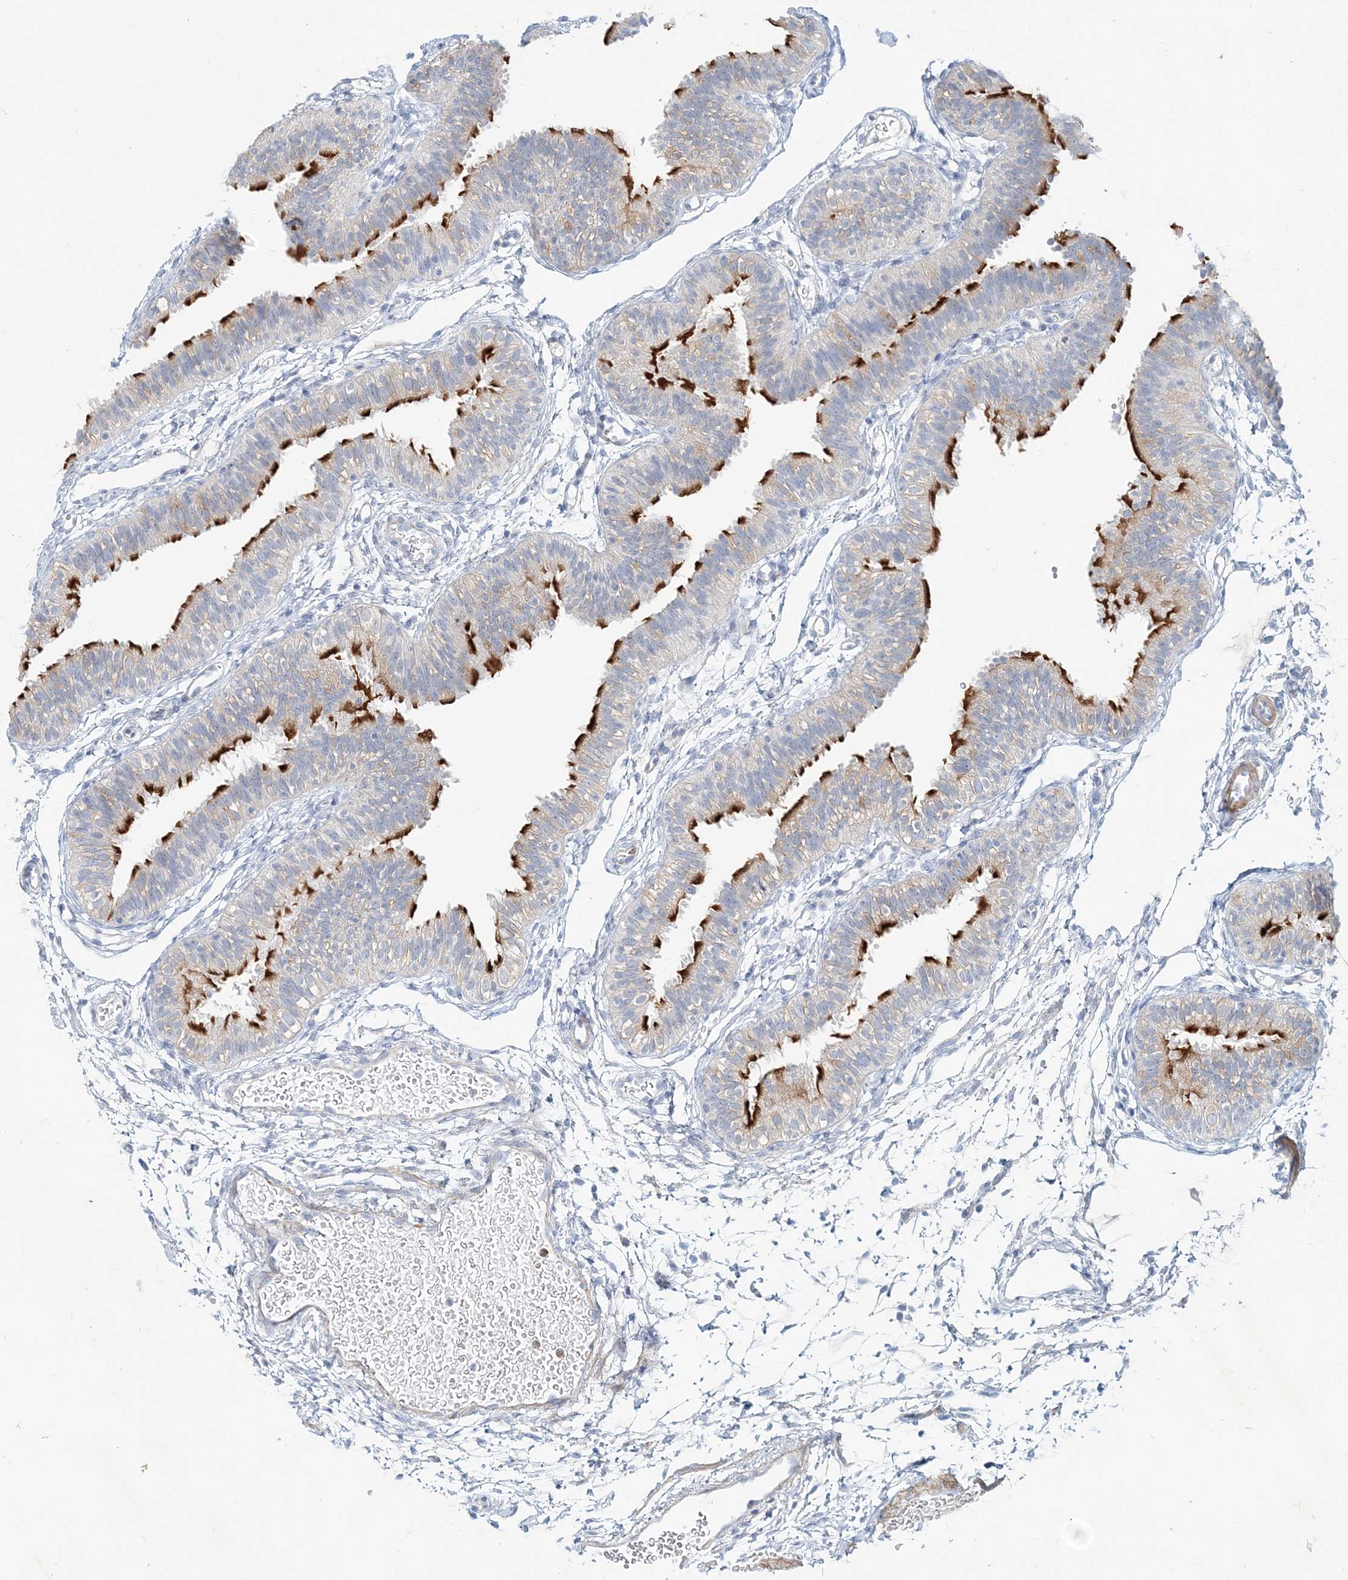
{"staining": {"intensity": "strong", "quantity": "25%-75%", "location": "cytoplasmic/membranous"}, "tissue": "fallopian tube", "cell_type": "Glandular cells", "image_type": "normal", "snomed": [{"axis": "morphology", "description": "Normal tissue, NOS"}, {"axis": "topography", "description": "Fallopian tube"}], "caption": "Immunohistochemistry (DAB) staining of benign human fallopian tube displays strong cytoplasmic/membranous protein expression in approximately 25%-75% of glandular cells.", "gene": "DNAH5", "patient": {"sex": "female", "age": 35}}